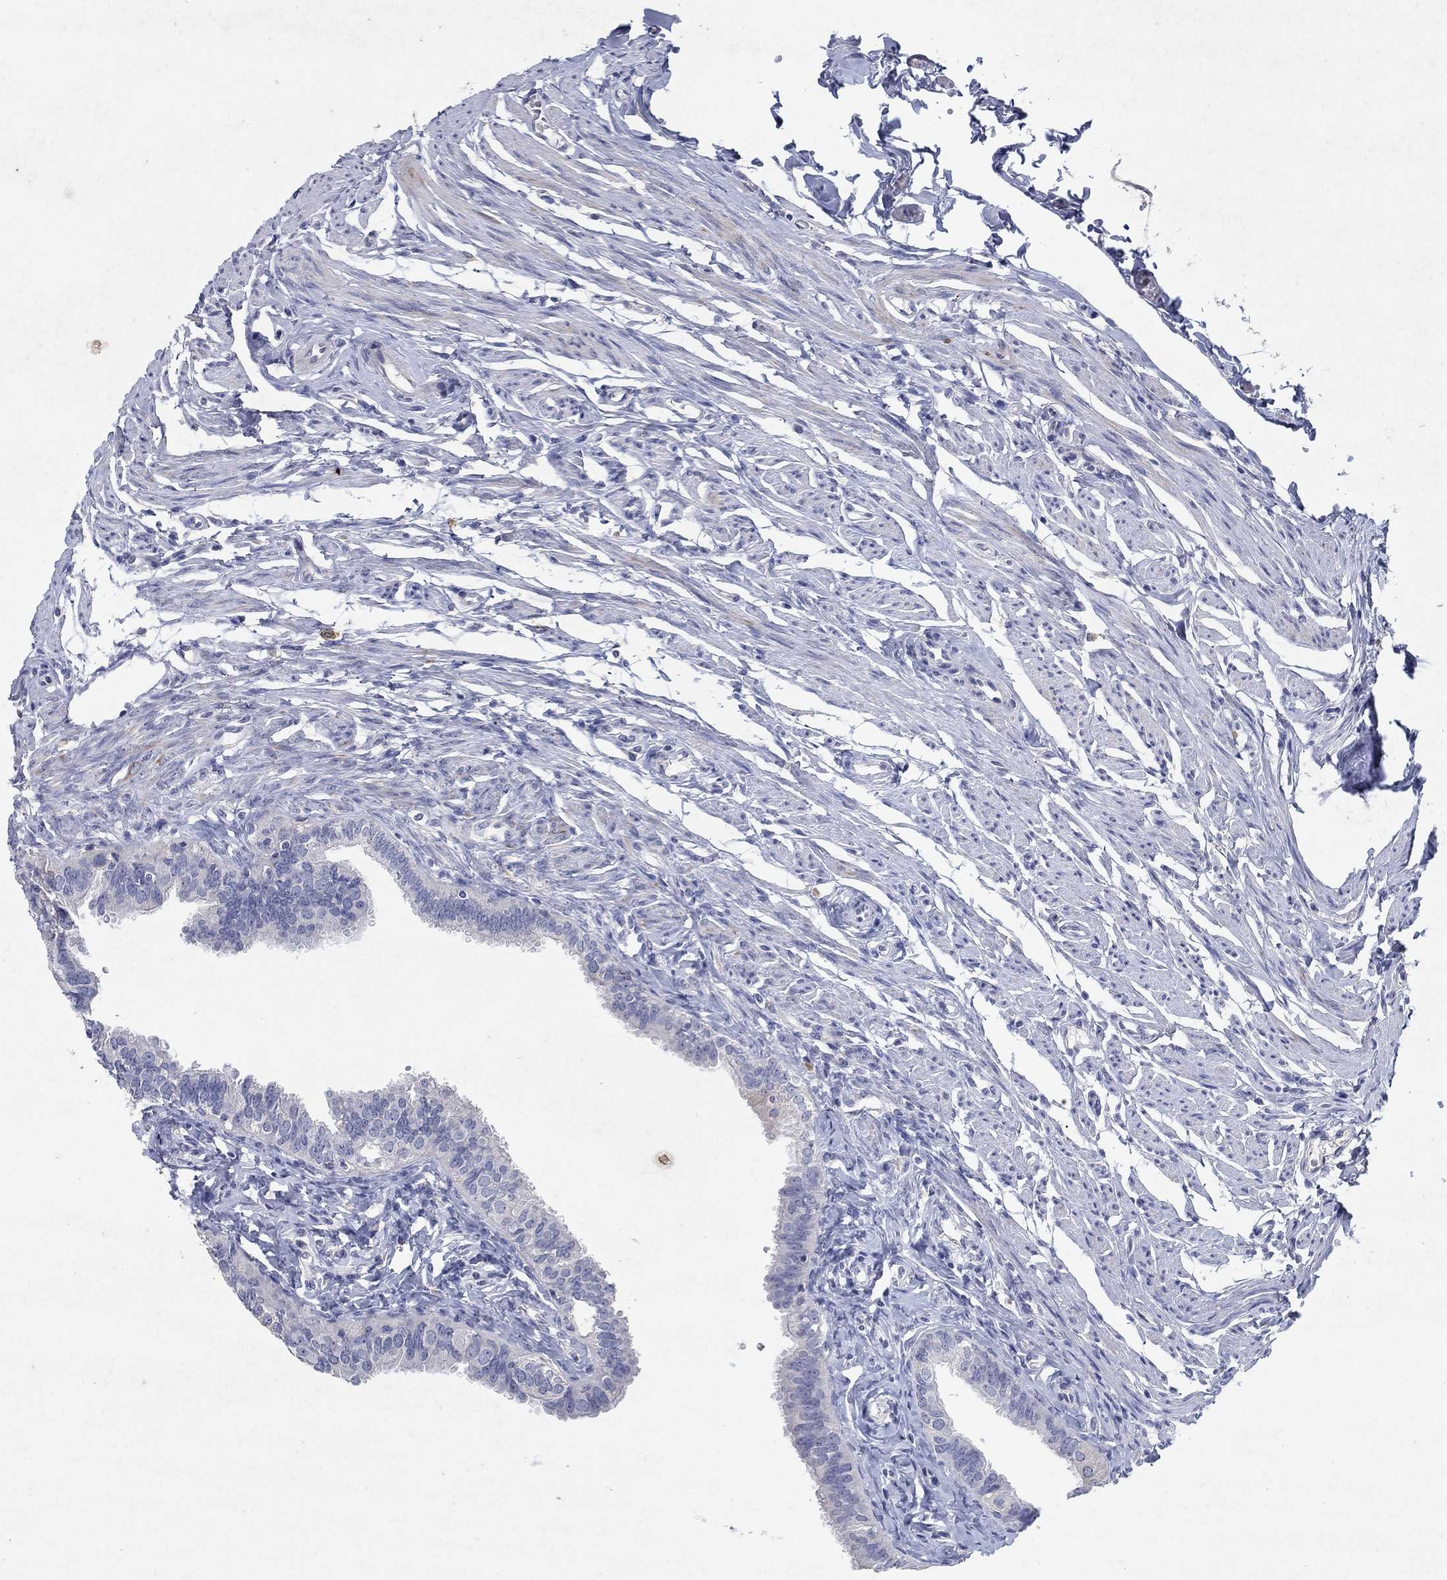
{"staining": {"intensity": "negative", "quantity": "none", "location": "none"}, "tissue": "fallopian tube", "cell_type": "Glandular cells", "image_type": "normal", "snomed": [{"axis": "morphology", "description": "Normal tissue, NOS"}, {"axis": "topography", "description": "Fallopian tube"}], "caption": "Fallopian tube stained for a protein using IHC exhibits no expression glandular cells.", "gene": "KRT40", "patient": {"sex": "female", "age": 54}}